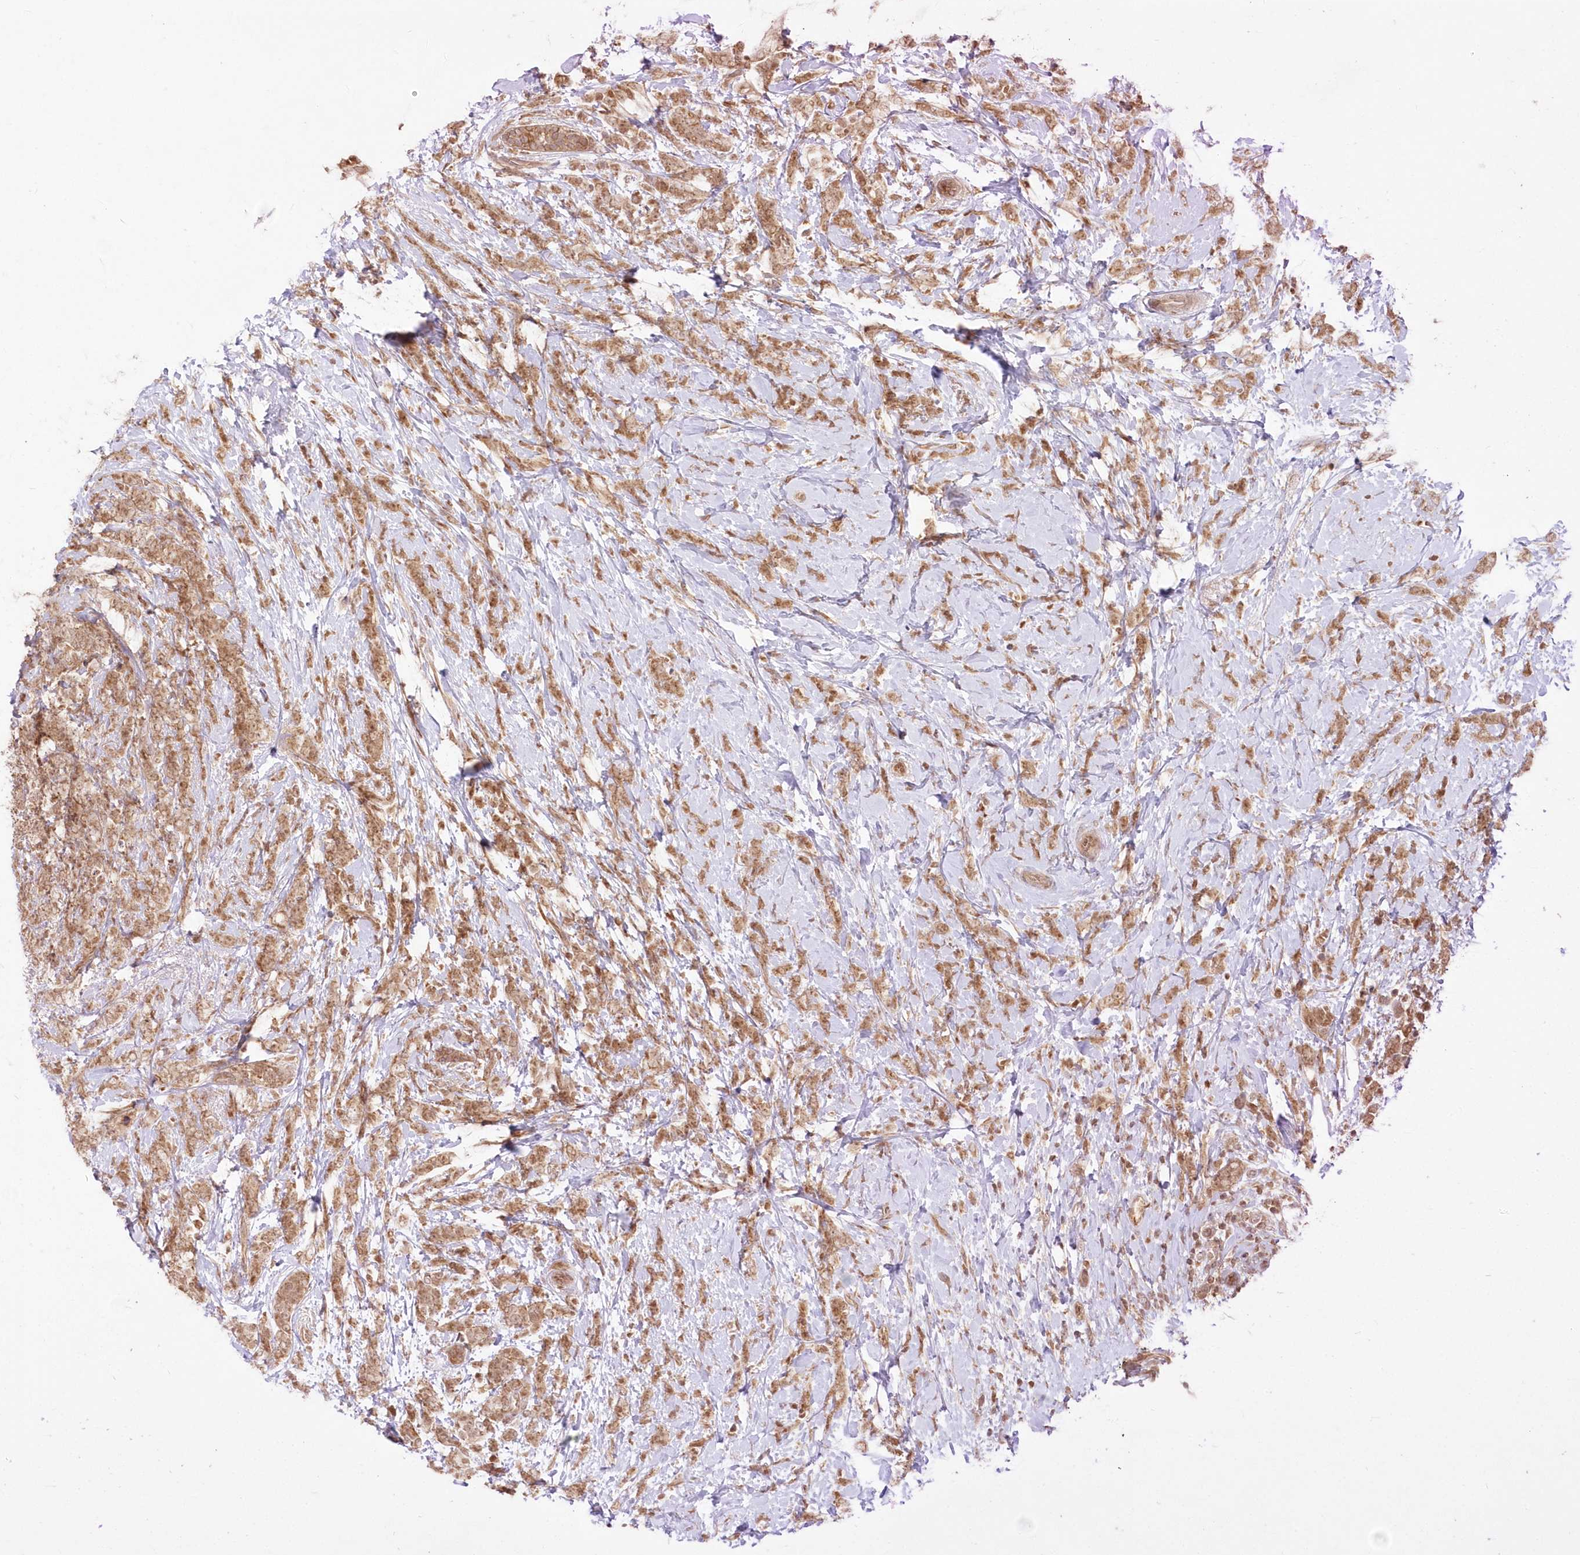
{"staining": {"intensity": "moderate", "quantity": ">75%", "location": "cytoplasmic/membranous"}, "tissue": "breast cancer", "cell_type": "Tumor cells", "image_type": "cancer", "snomed": [{"axis": "morphology", "description": "Lobular carcinoma"}, {"axis": "topography", "description": "Breast"}], "caption": "Tumor cells exhibit moderate cytoplasmic/membranous staining in approximately >75% of cells in lobular carcinoma (breast). The staining was performed using DAB (3,3'-diaminobenzidine) to visualize the protein expression in brown, while the nuclei were stained in blue with hematoxylin (Magnification: 20x).", "gene": "MTMR3", "patient": {"sex": "female", "age": 58}}